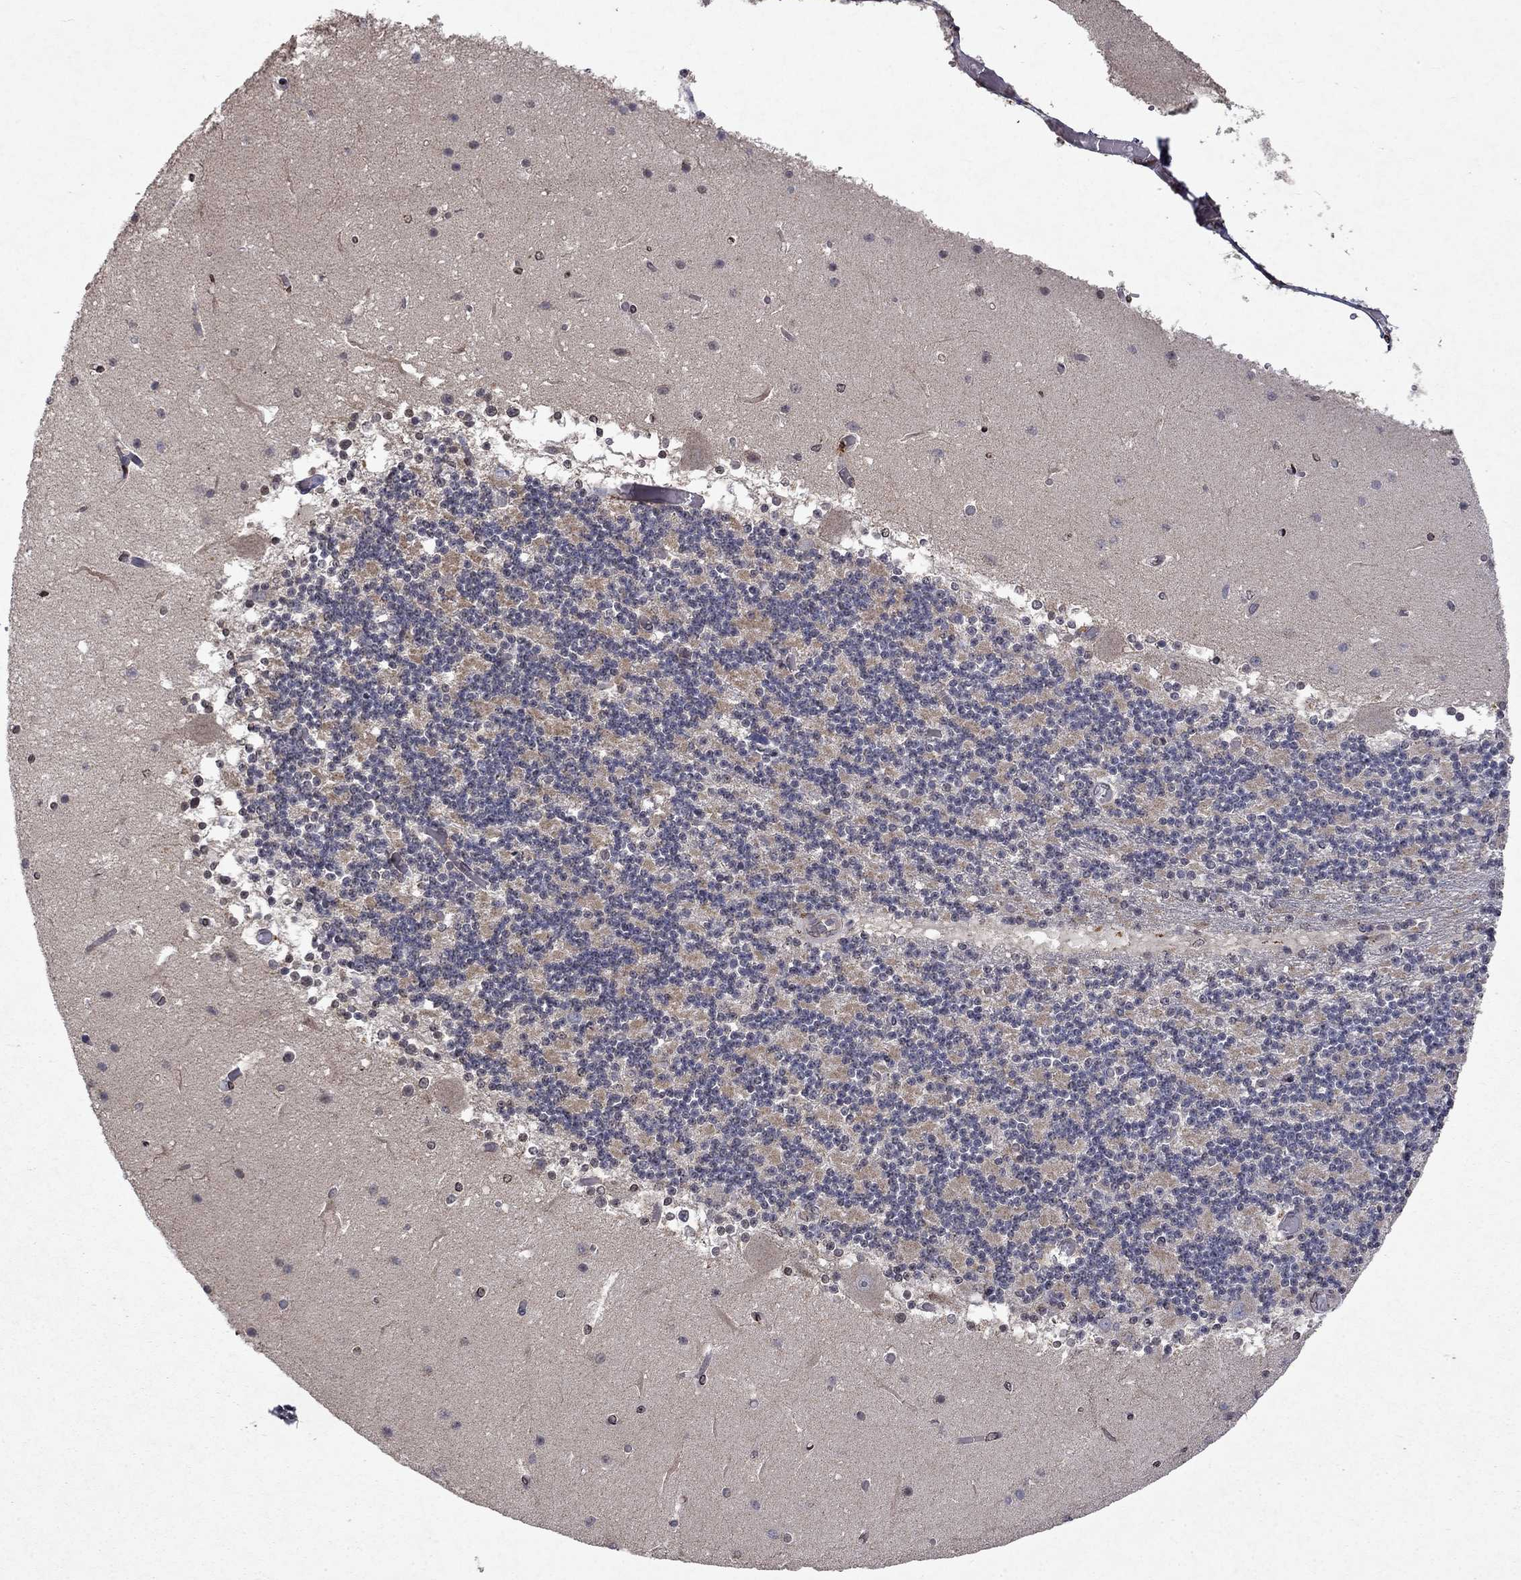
{"staining": {"intensity": "negative", "quantity": "none", "location": "none"}, "tissue": "cerebellum", "cell_type": "Cells in granular layer", "image_type": "normal", "snomed": [{"axis": "morphology", "description": "Normal tissue, NOS"}, {"axis": "topography", "description": "Cerebellum"}], "caption": "Immunohistochemistry photomicrograph of unremarkable cerebellum: cerebellum stained with DAB demonstrates no significant protein positivity in cells in granular layer.", "gene": "TTC38", "patient": {"sex": "female", "age": 28}}